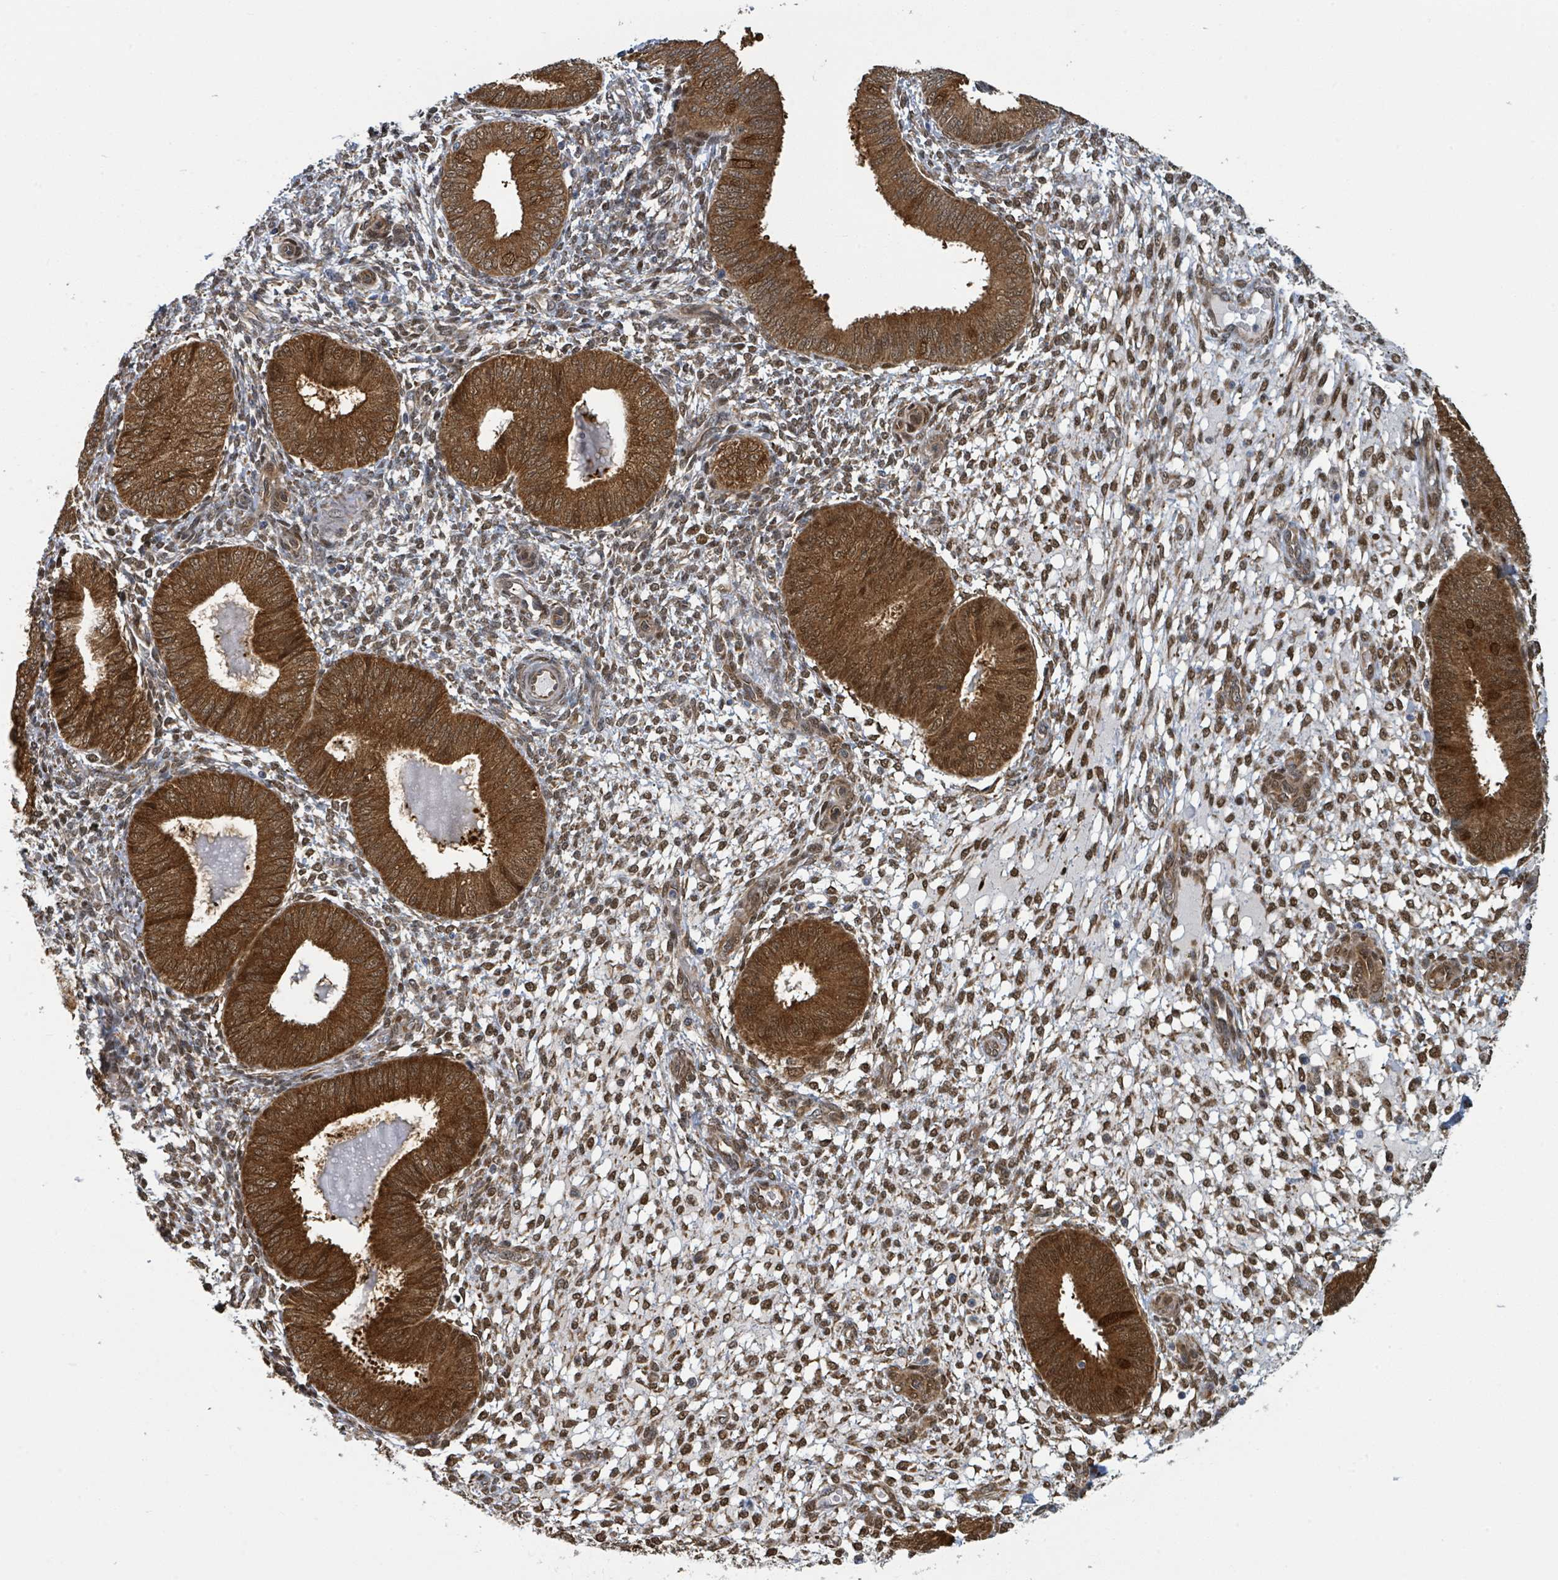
{"staining": {"intensity": "moderate", "quantity": ">75%", "location": "cytoplasmic/membranous,nuclear"}, "tissue": "endometrium", "cell_type": "Cells in endometrial stroma", "image_type": "normal", "snomed": [{"axis": "morphology", "description": "Normal tissue, NOS"}, {"axis": "topography", "description": "Endometrium"}], "caption": "The immunohistochemical stain highlights moderate cytoplasmic/membranous,nuclear expression in cells in endometrial stroma of benign endometrium.", "gene": "PSMB7", "patient": {"sex": "female", "age": 49}}